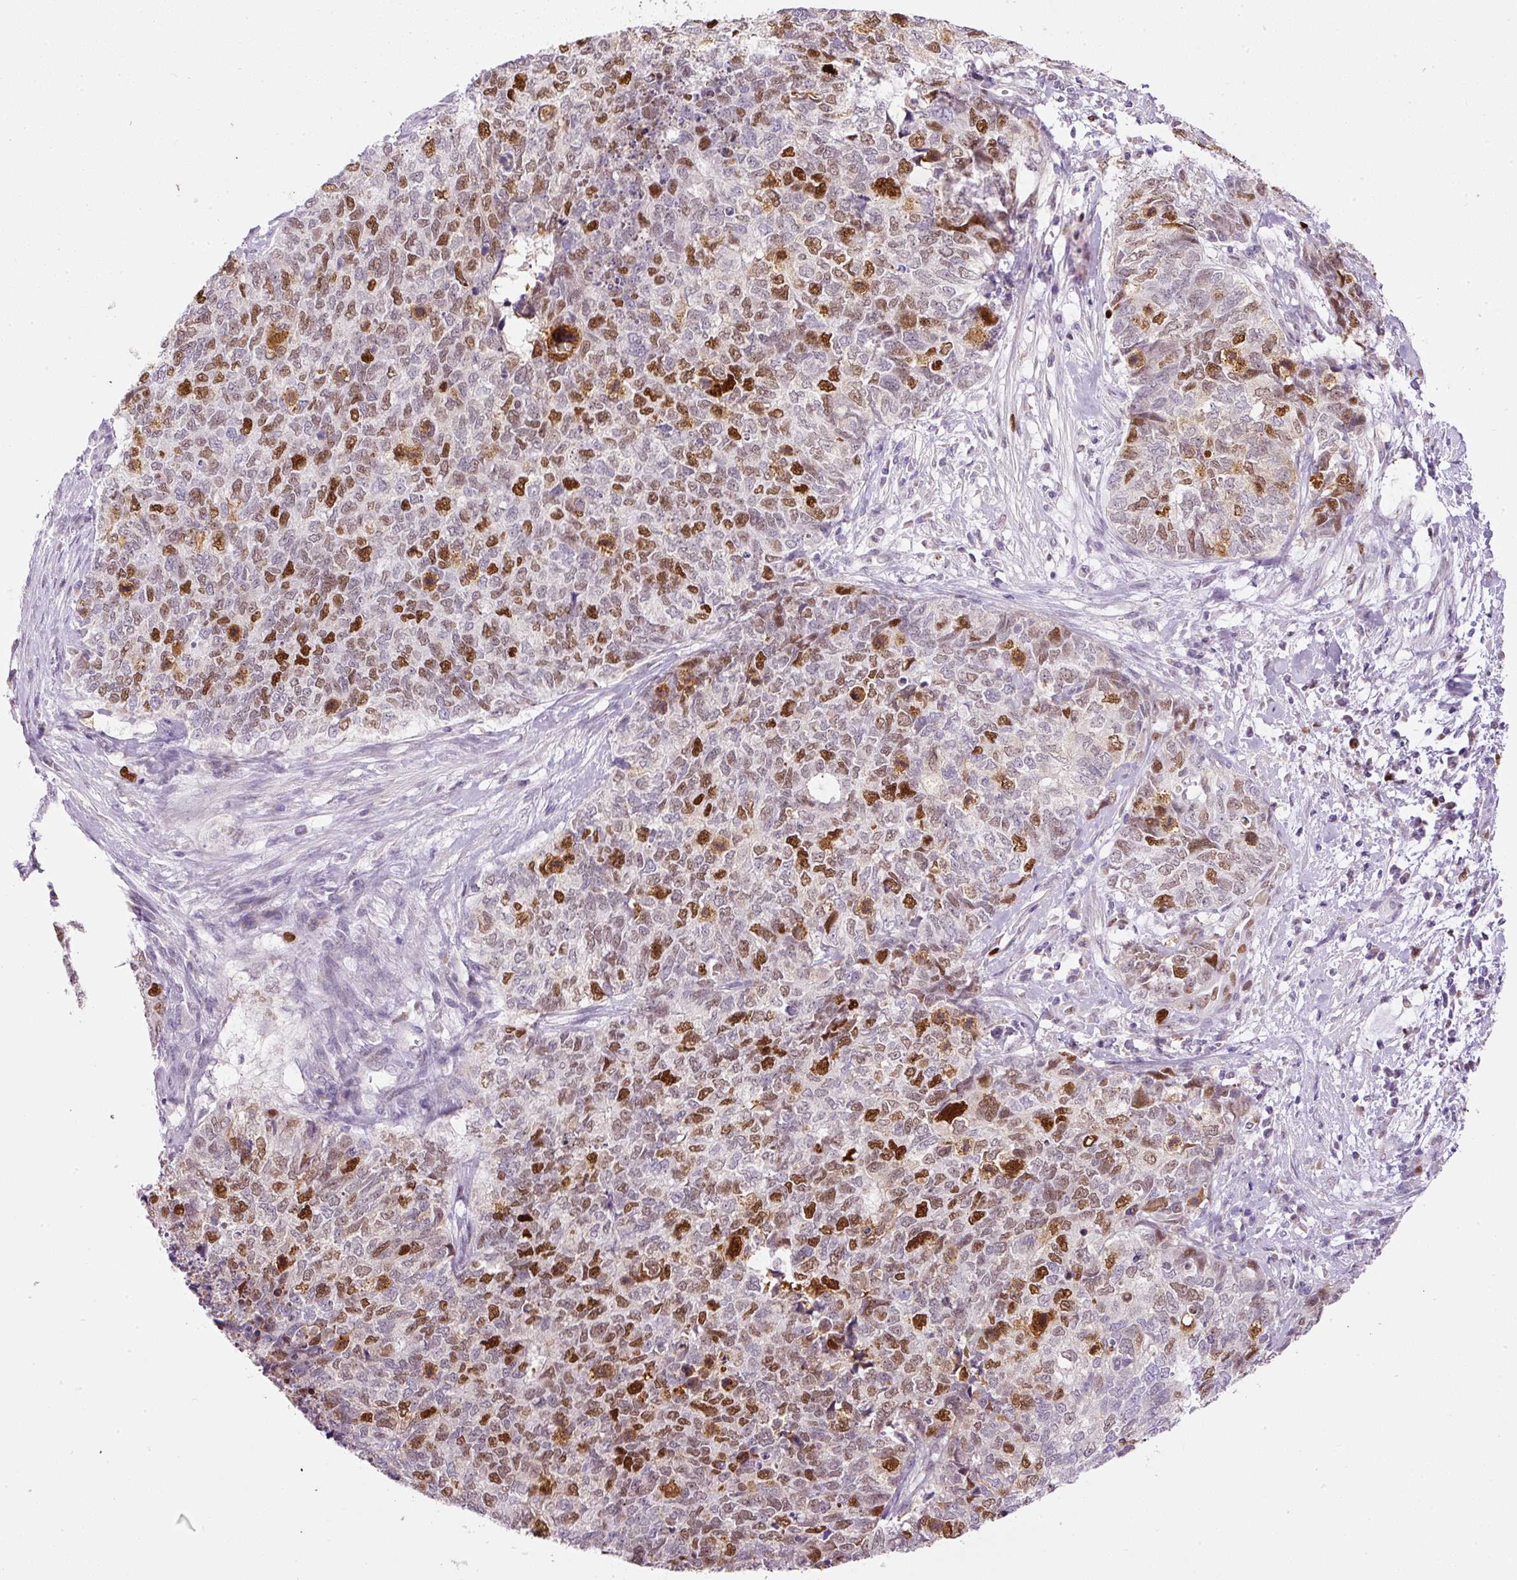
{"staining": {"intensity": "moderate", "quantity": ">75%", "location": "nuclear"}, "tissue": "cervical cancer", "cell_type": "Tumor cells", "image_type": "cancer", "snomed": [{"axis": "morphology", "description": "Squamous cell carcinoma, NOS"}, {"axis": "topography", "description": "Cervix"}], "caption": "IHC (DAB) staining of human cervical squamous cell carcinoma demonstrates moderate nuclear protein expression in approximately >75% of tumor cells.", "gene": "KPNA2", "patient": {"sex": "female", "age": 63}}